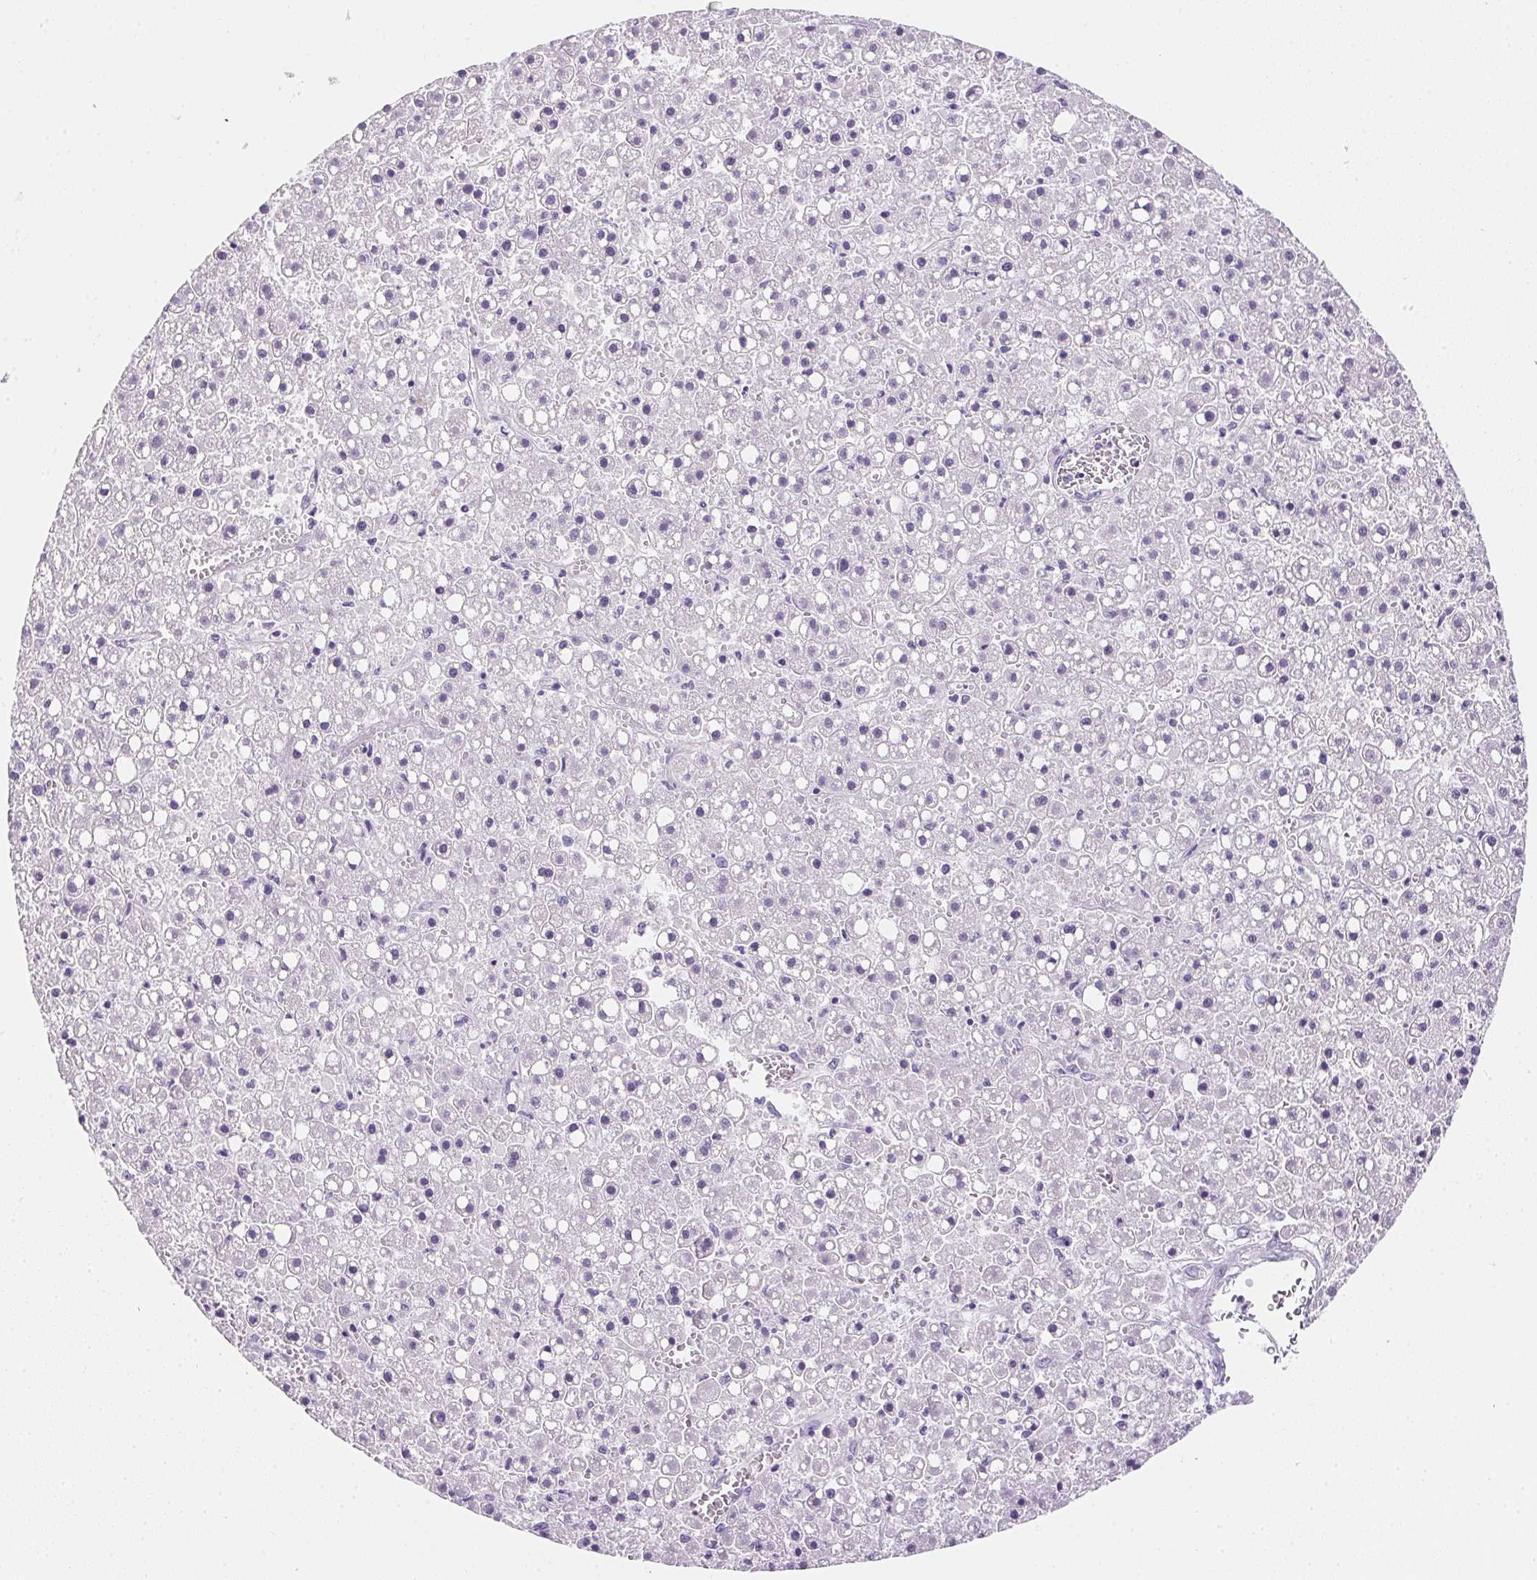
{"staining": {"intensity": "negative", "quantity": "none", "location": "none"}, "tissue": "liver cancer", "cell_type": "Tumor cells", "image_type": "cancer", "snomed": [{"axis": "morphology", "description": "Carcinoma, Hepatocellular, NOS"}, {"axis": "topography", "description": "Liver"}], "caption": "A micrograph of human liver cancer (hepatocellular carcinoma) is negative for staining in tumor cells. (Stains: DAB (3,3'-diaminobenzidine) IHC with hematoxylin counter stain, Microscopy: brightfield microscopy at high magnification).", "gene": "AQP5", "patient": {"sex": "male", "age": 67}}